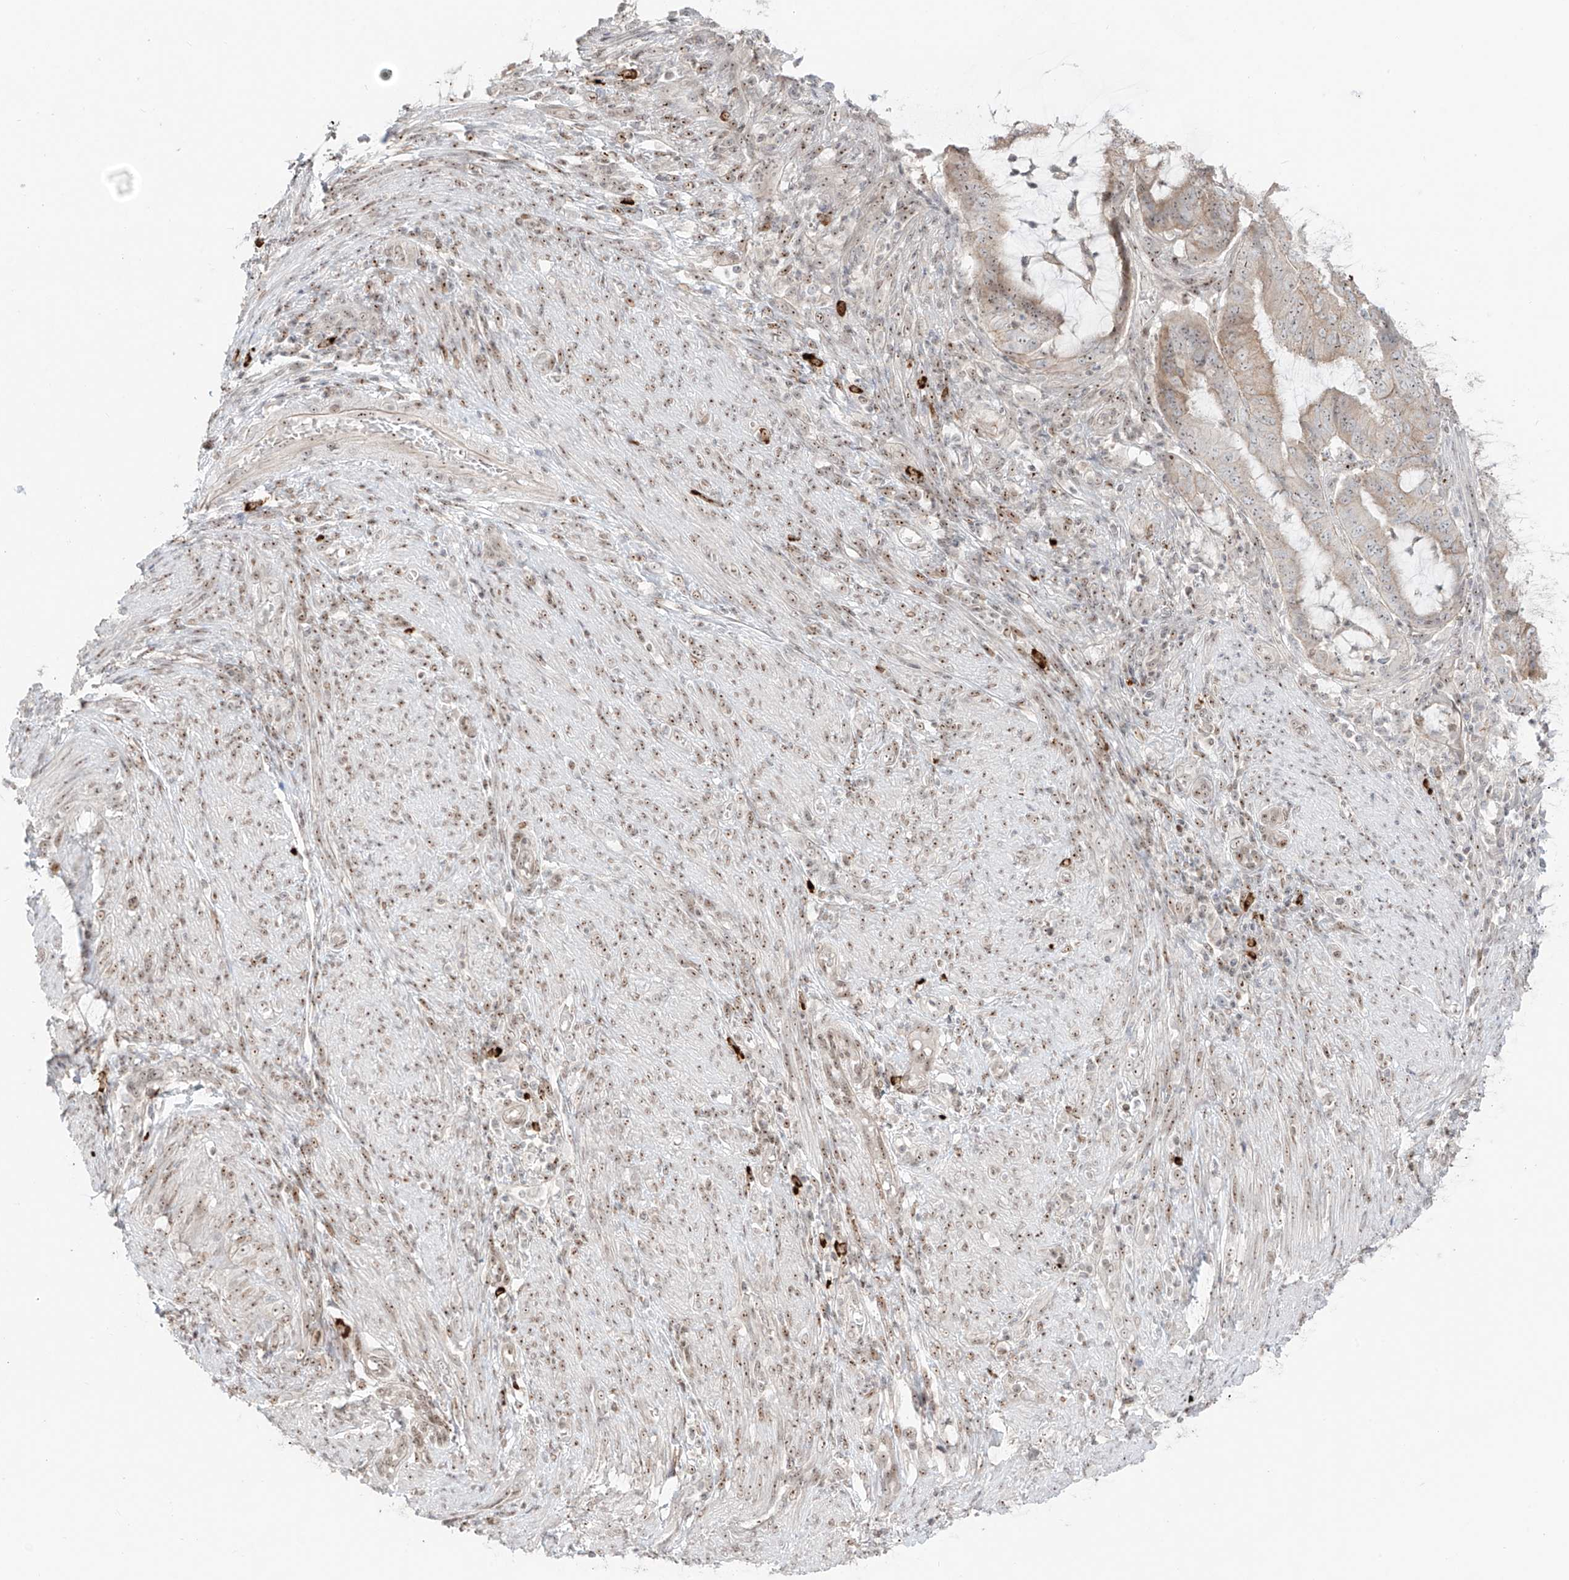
{"staining": {"intensity": "weak", "quantity": "25%-75%", "location": "cytoplasmic/membranous"}, "tissue": "endometrial cancer", "cell_type": "Tumor cells", "image_type": "cancer", "snomed": [{"axis": "morphology", "description": "Adenocarcinoma, NOS"}, {"axis": "topography", "description": "Endometrium"}], "caption": "Immunohistochemical staining of endometrial adenocarcinoma demonstrates low levels of weak cytoplasmic/membranous protein staining in approximately 25%-75% of tumor cells.", "gene": "ZNF512", "patient": {"sex": "female", "age": 51}}